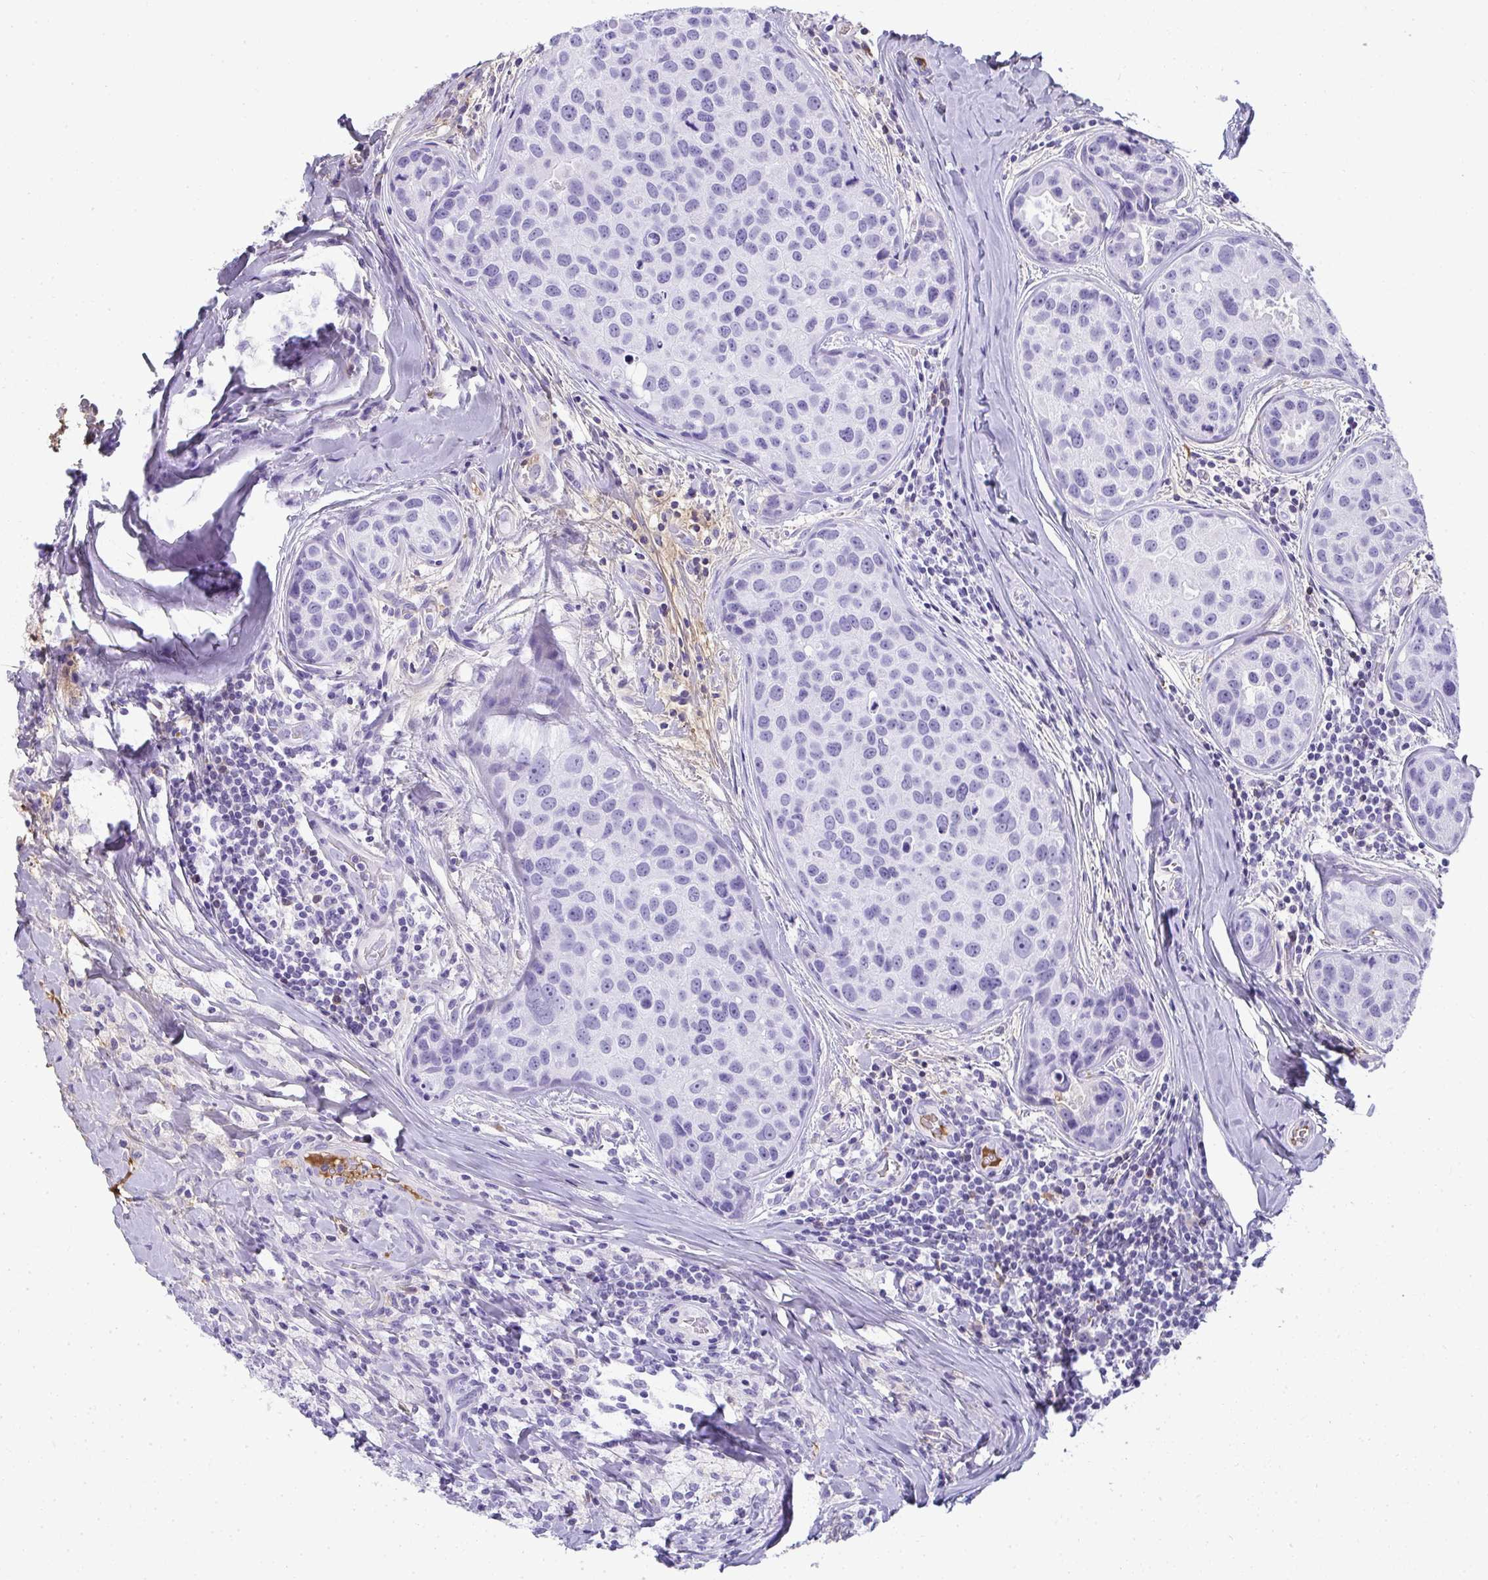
{"staining": {"intensity": "negative", "quantity": "none", "location": "none"}, "tissue": "breast cancer", "cell_type": "Tumor cells", "image_type": "cancer", "snomed": [{"axis": "morphology", "description": "Duct carcinoma"}, {"axis": "topography", "description": "Breast"}], "caption": "A high-resolution histopathology image shows immunohistochemistry staining of invasive ductal carcinoma (breast), which exhibits no significant positivity in tumor cells.", "gene": "ZSWIM3", "patient": {"sex": "female", "age": 24}}